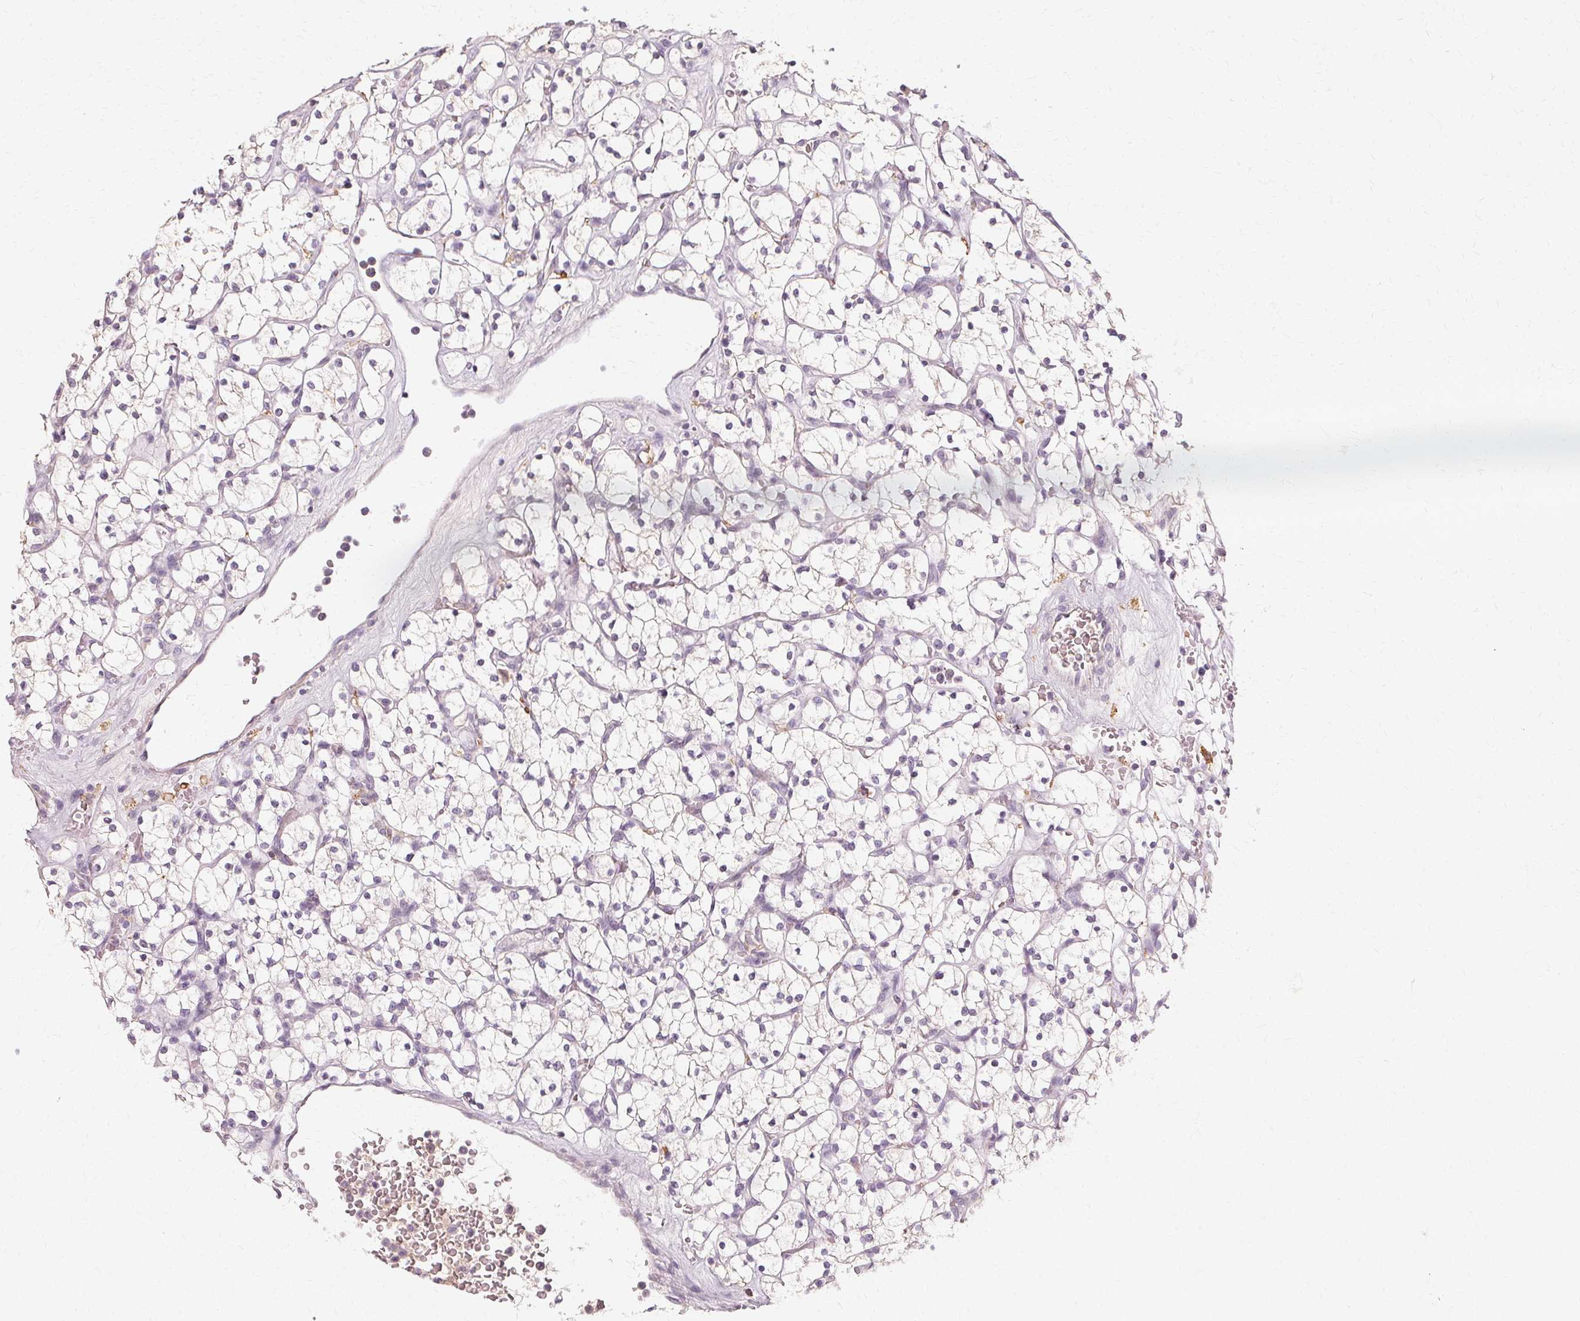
{"staining": {"intensity": "negative", "quantity": "none", "location": "none"}, "tissue": "renal cancer", "cell_type": "Tumor cells", "image_type": "cancer", "snomed": [{"axis": "morphology", "description": "Adenocarcinoma, NOS"}, {"axis": "topography", "description": "Kidney"}], "caption": "Tumor cells are negative for protein expression in human renal cancer.", "gene": "IFNGR1", "patient": {"sex": "female", "age": 64}}